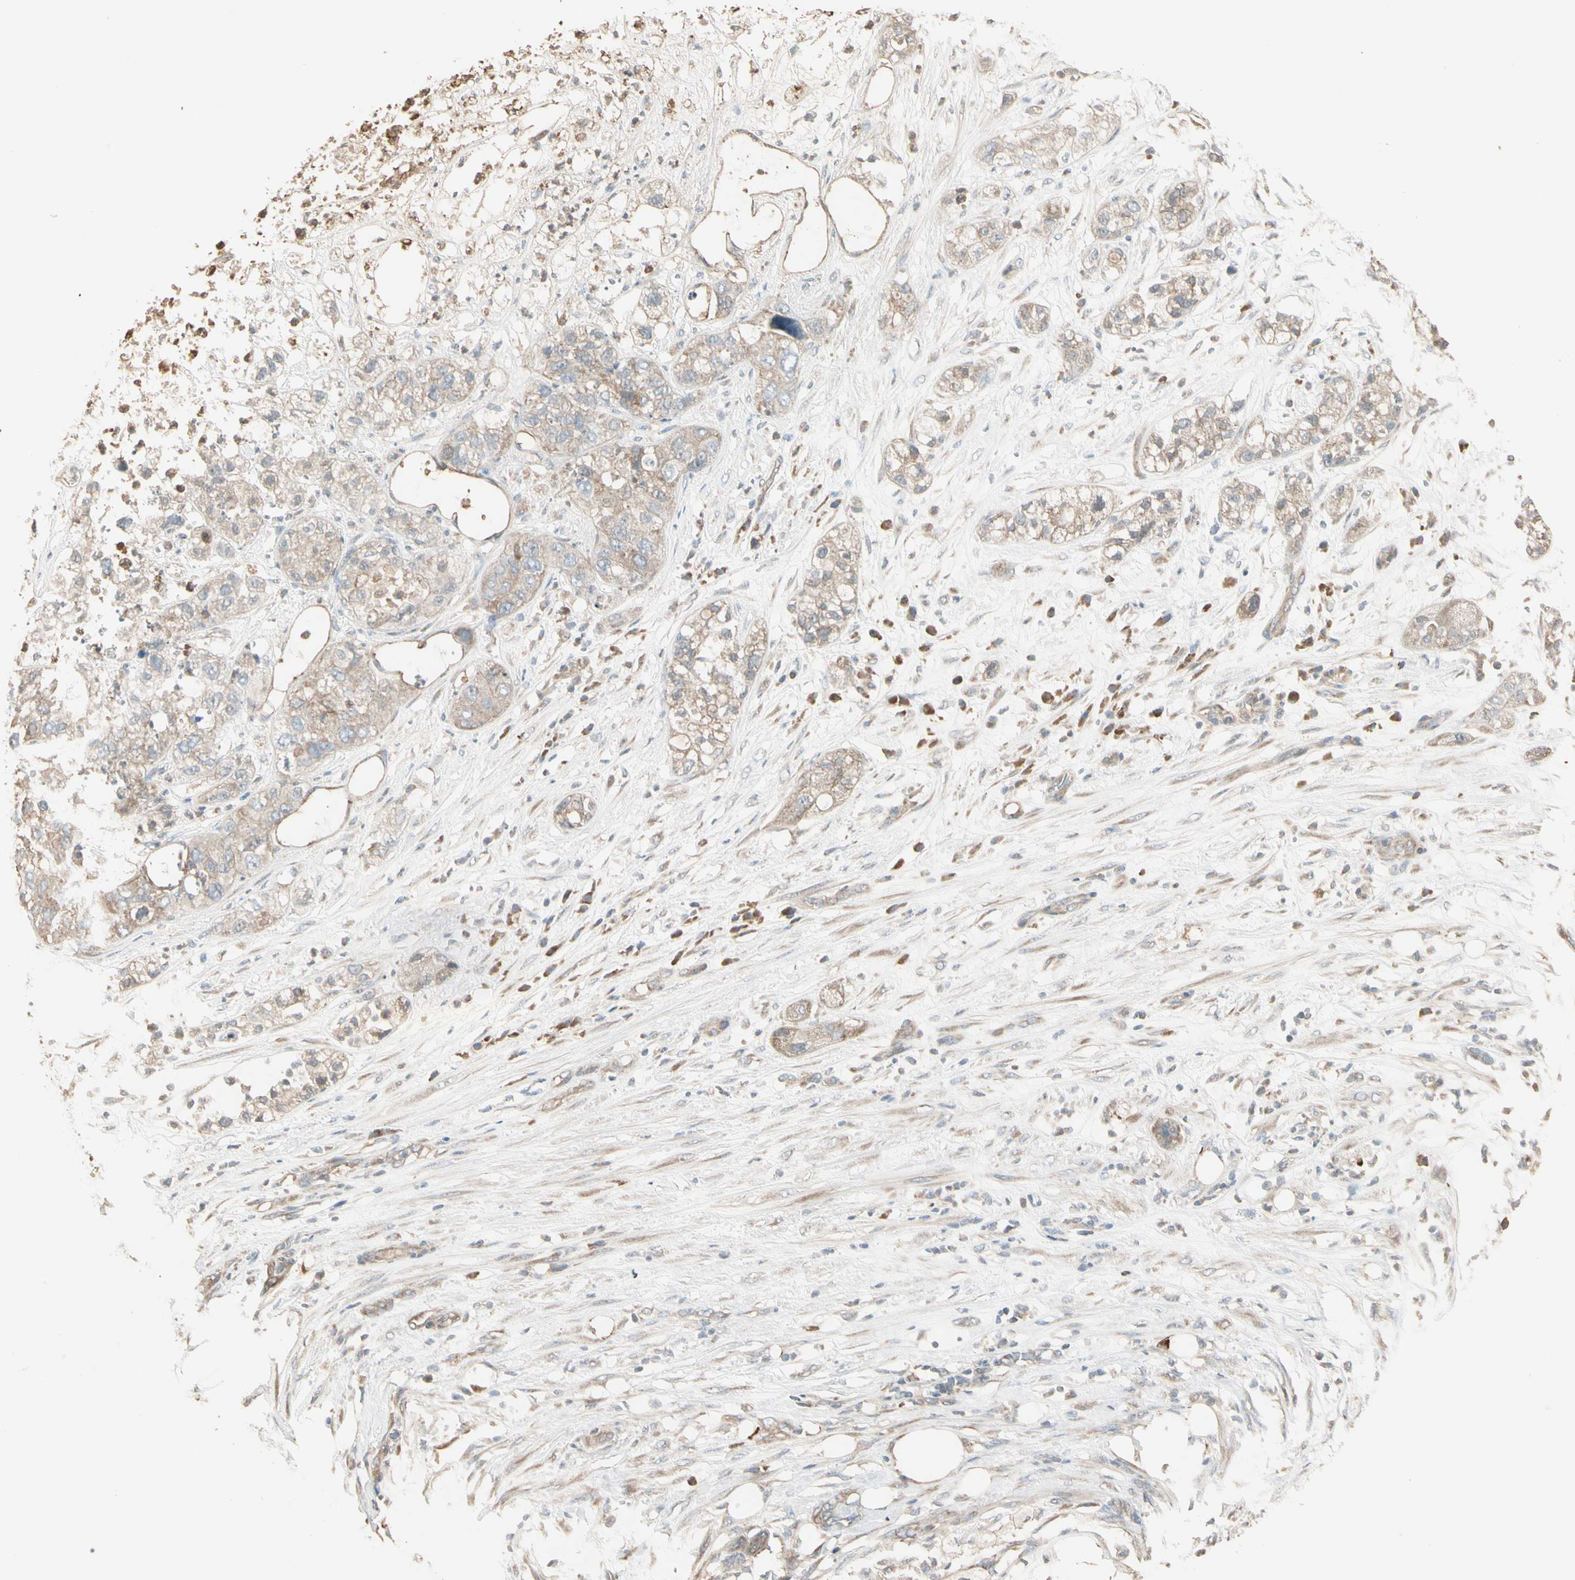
{"staining": {"intensity": "weak", "quantity": ">75%", "location": "cytoplasmic/membranous"}, "tissue": "pancreatic cancer", "cell_type": "Tumor cells", "image_type": "cancer", "snomed": [{"axis": "morphology", "description": "Adenocarcinoma, NOS"}, {"axis": "topography", "description": "Pancreas"}], "caption": "A histopathology image of human pancreatic cancer (adenocarcinoma) stained for a protein exhibits weak cytoplasmic/membranous brown staining in tumor cells.", "gene": "TNFRSF21", "patient": {"sex": "female", "age": 78}}